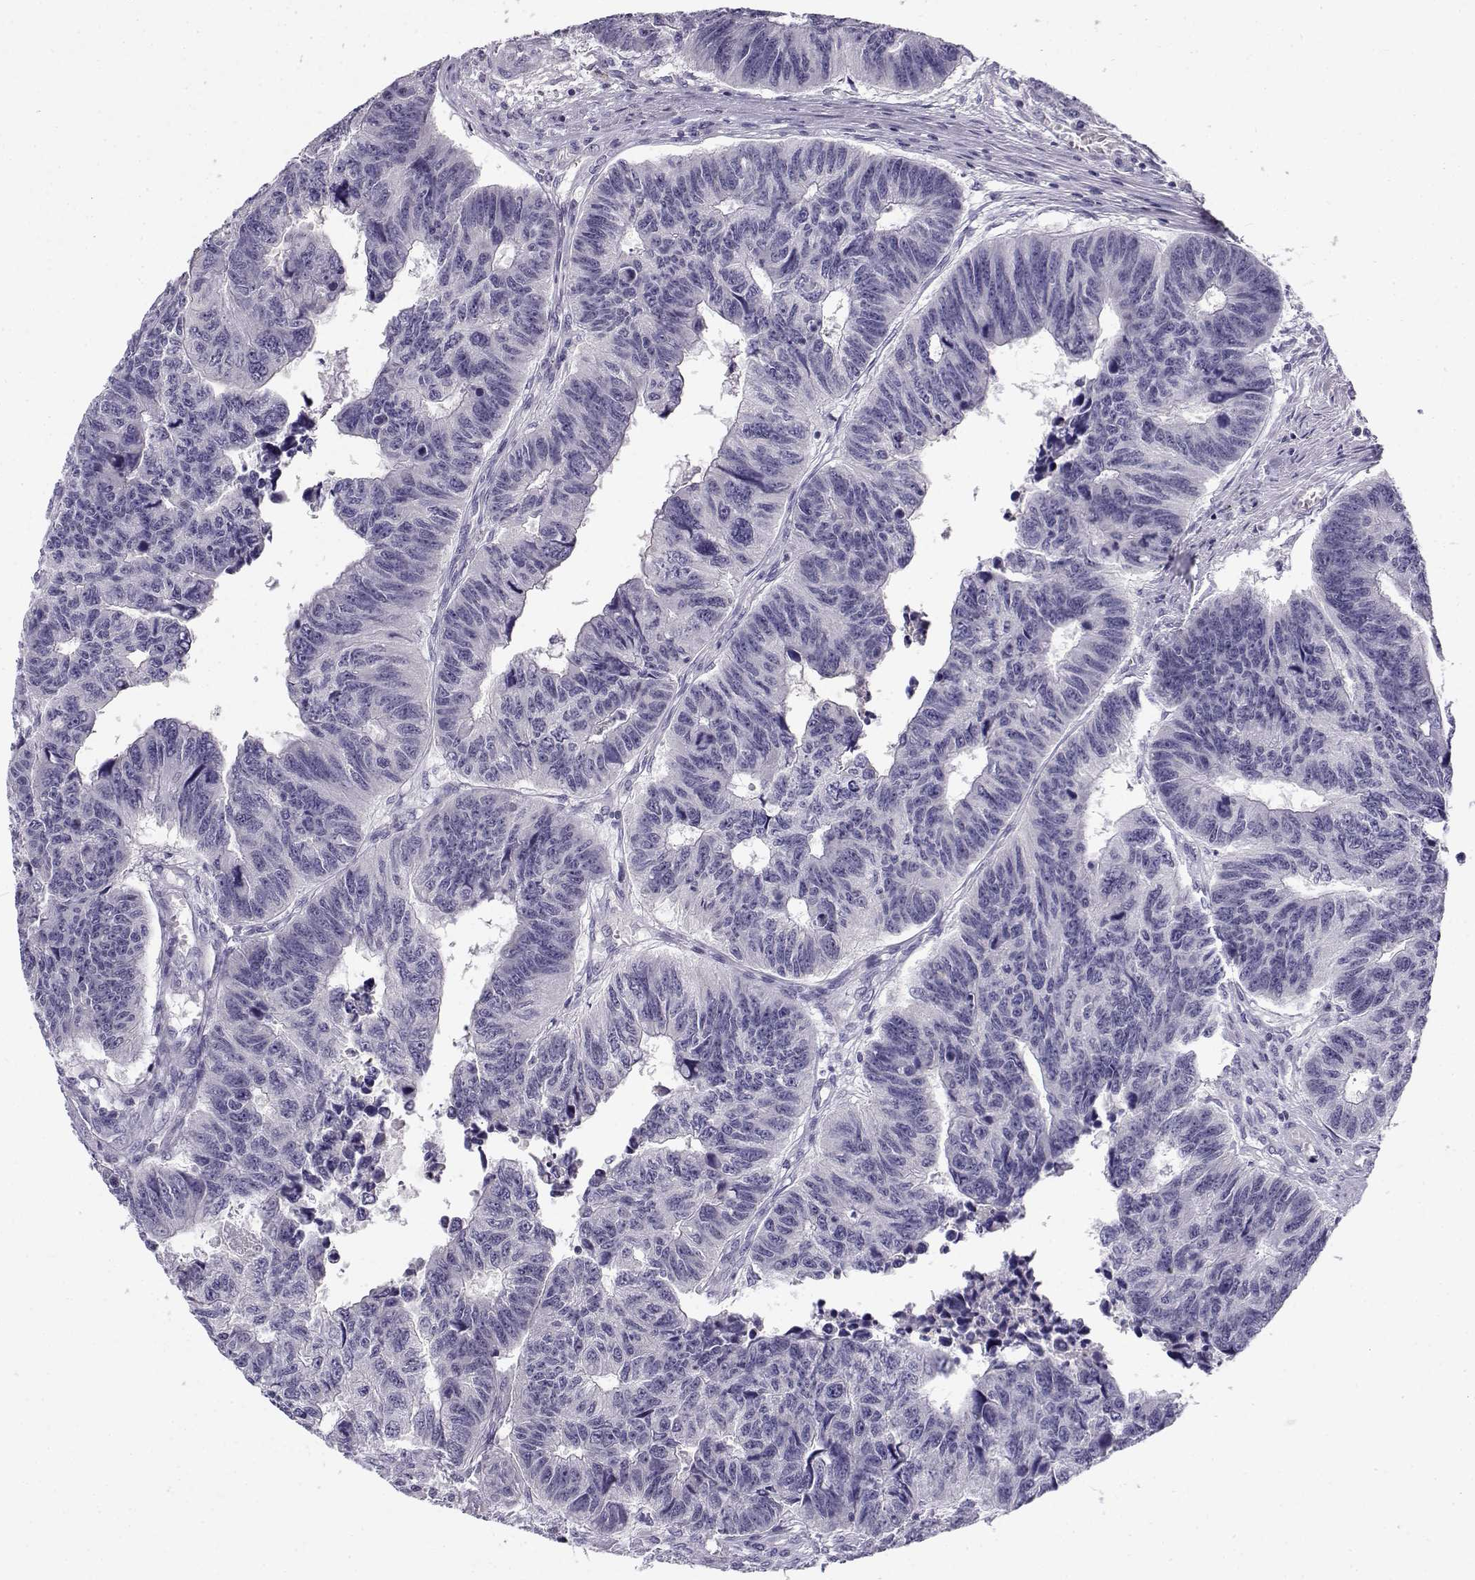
{"staining": {"intensity": "negative", "quantity": "none", "location": "none"}, "tissue": "colorectal cancer", "cell_type": "Tumor cells", "image_type": "cancer", "snomed": [{"axis": "morphology", "description": "Adenocarcinoma, NOS"}, {"axis": "topography", "description": "Rectum"}], "caption": "The histopathology image exhibits no significant expression in tumor cells of adenocarcinoma (colorectal).", "gene": "FAM166A", "patient": {"sex": "female", "age": 85}}